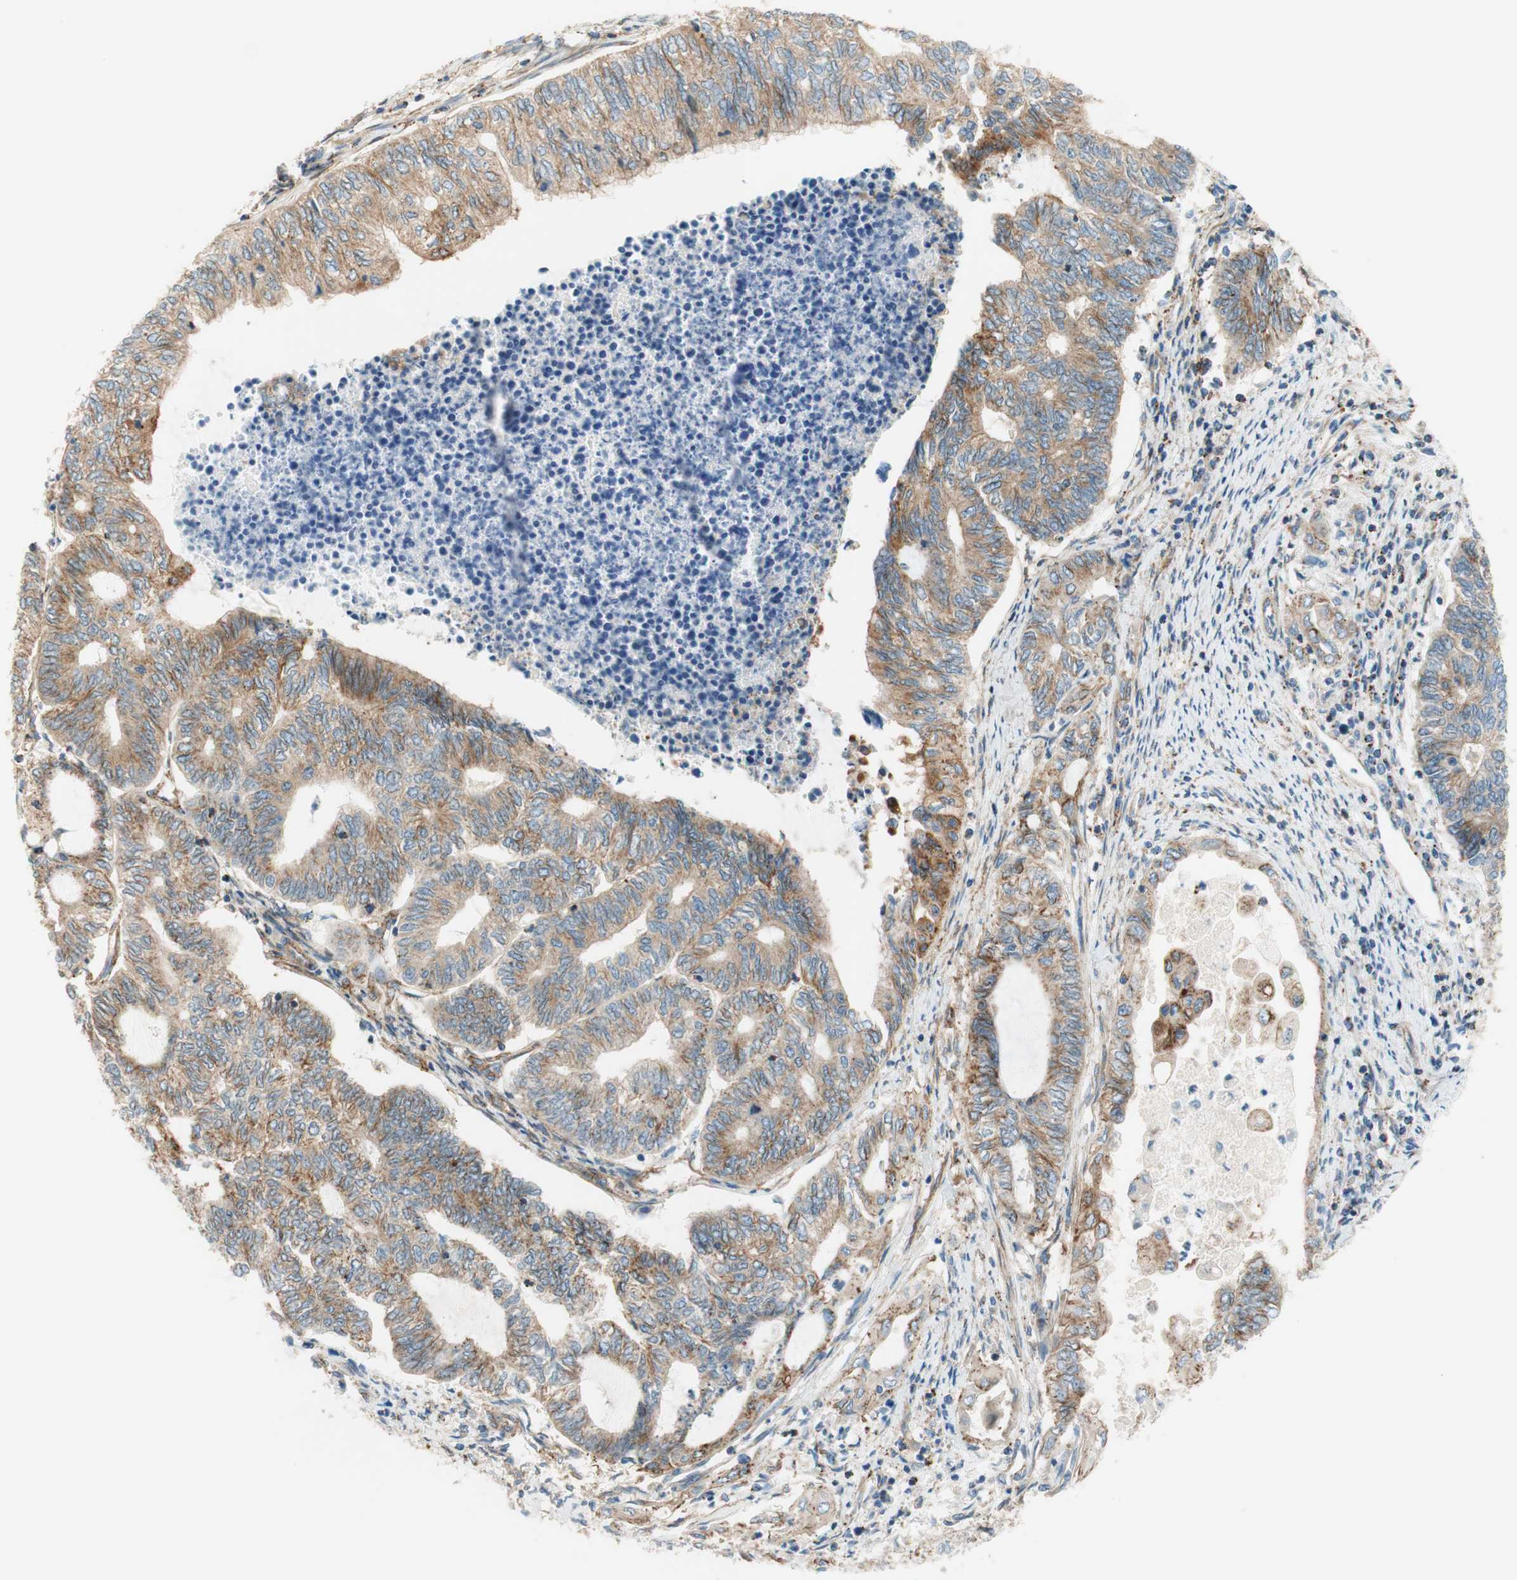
{"staining": {"intensity": "moderate", "quantity": ">75%", "location": "cytoplasmic/membranous"}, "tissue": "endometrial cancer", "cell_type": "Tumor cells", "image_type": "cancer", "snomed": [{"axis": "morphology", "description": "Adenocarcinoma, NOS"}, {"axis": "topography", "description": "Uterus"}, {"axis": "topography", "description": "Endometrium"}], "caption": "The micrograph displays staining of adenocarcinoma (endometrial), revealing moderate cytoplasmic/membranous protein expression (brown color) within tumor cells.", "gene": "VPS26A", "patient": {"sex": "female", "age": 70}}